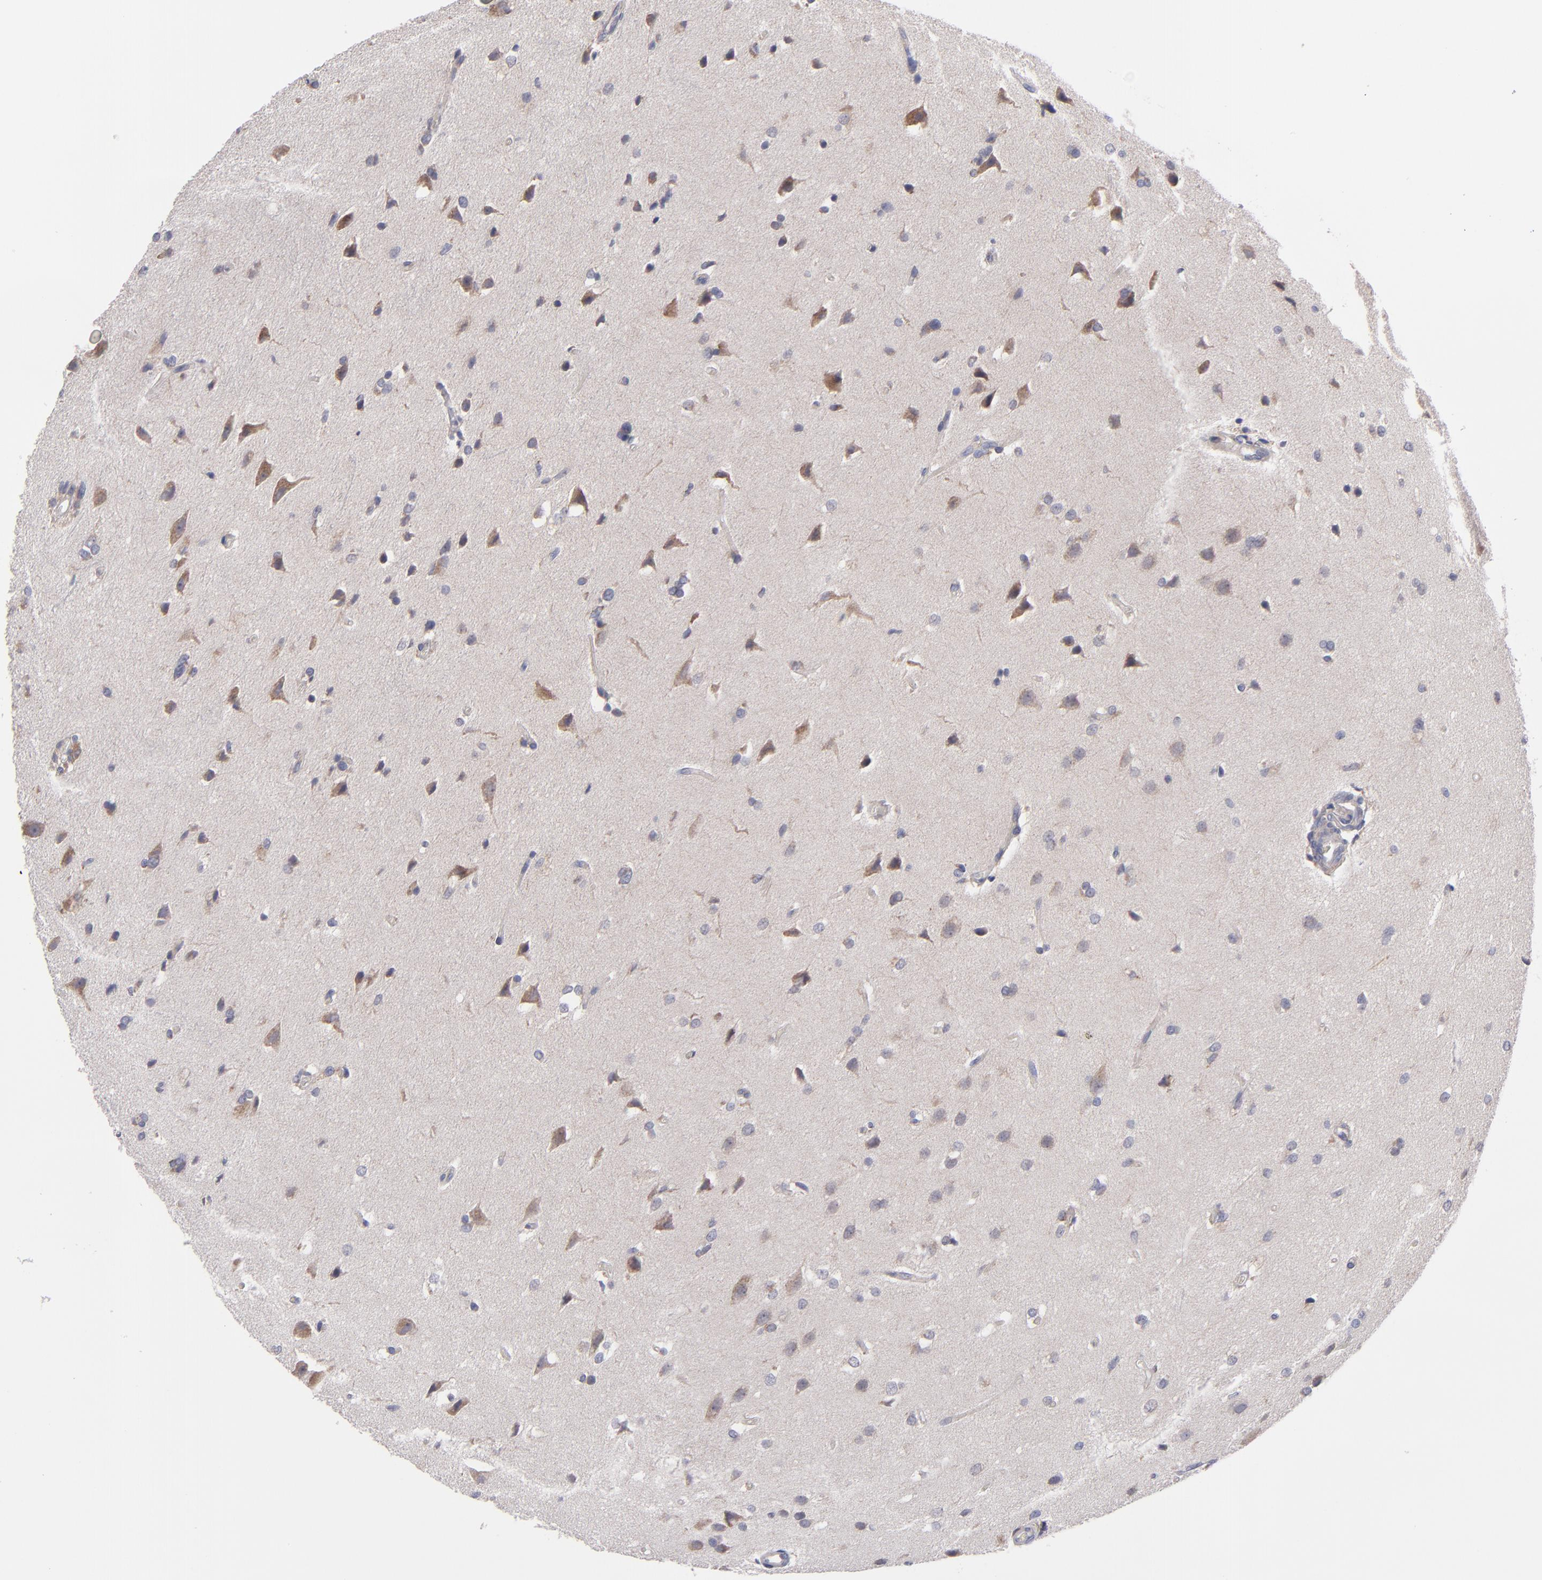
{"staining": {"intensity": "weak", "quantity": "<25%", "location": "cytoplasmic/membranous"}, "tissue": "glioma", "cell_type": "Tumor cells", "image_type": "cancer", "snomed": [{"axis": "morphology", "description": "Glioma, malignant, High grade"}, {"axis": "topography", "description": "Brain"}], "caption": "This is an immunohistochemistry (IHC) micrograph of human malignant high-grade glioma. There is no staining in tumor cells.", "gene": "HCCS", "patient": {"sex": "male", "age": 68}}